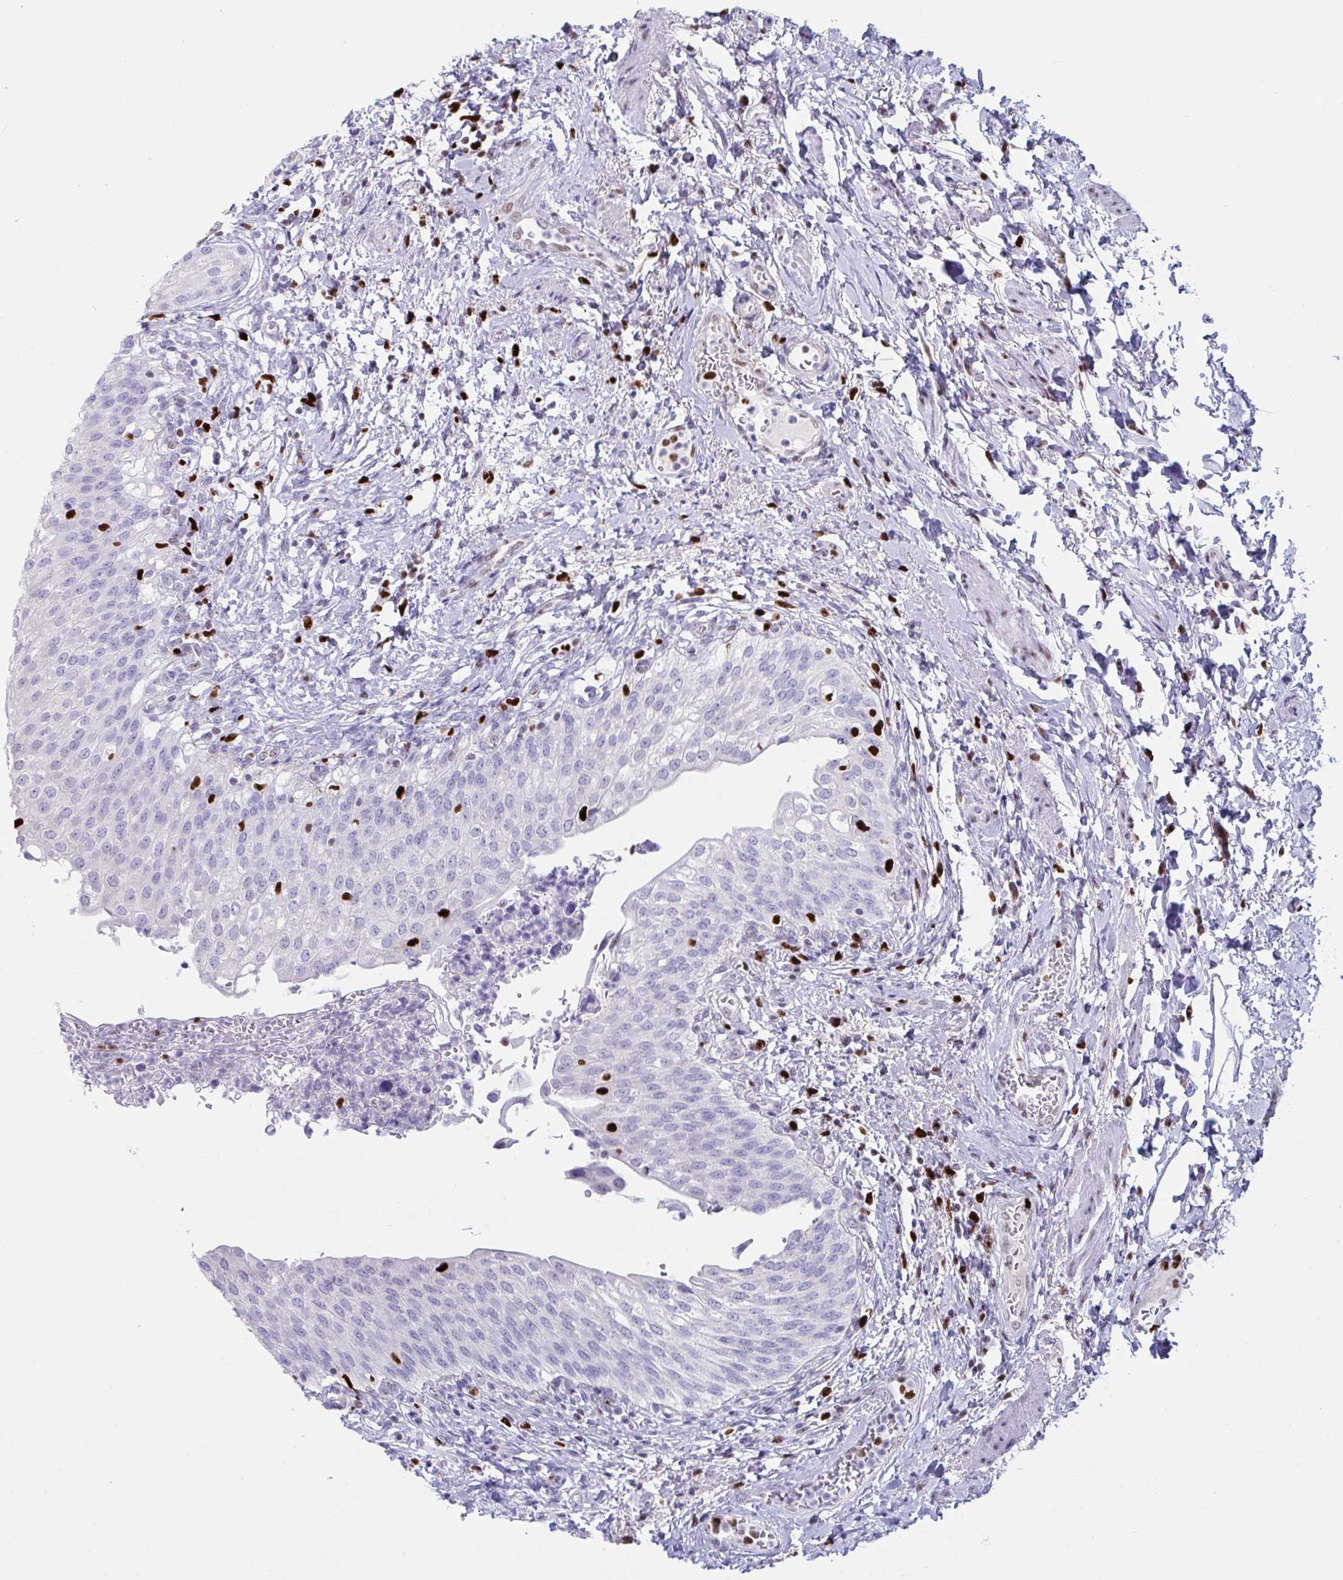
{"staining": {"intensity": "weak", "quantity": "<25%", "location": "nuclear"}, "tissue": "urinary bladder", "cell_type": "Urothelial cells", "image_type": "normal", "snomed": [{"axis": "morphology", "description": "Normal tissue, NOS"}, {"axis": "topography", "description": "Urinary bladder"}, {"axis": "topography", "description": "Peripheral nerve tissue"}], "caption": "This is an immunohistochemistry image of normal urinary bladder. There is no staining in urothelial cells.", "gene": "ZNF586", "patient": {"sex": "female", "age": 60}}